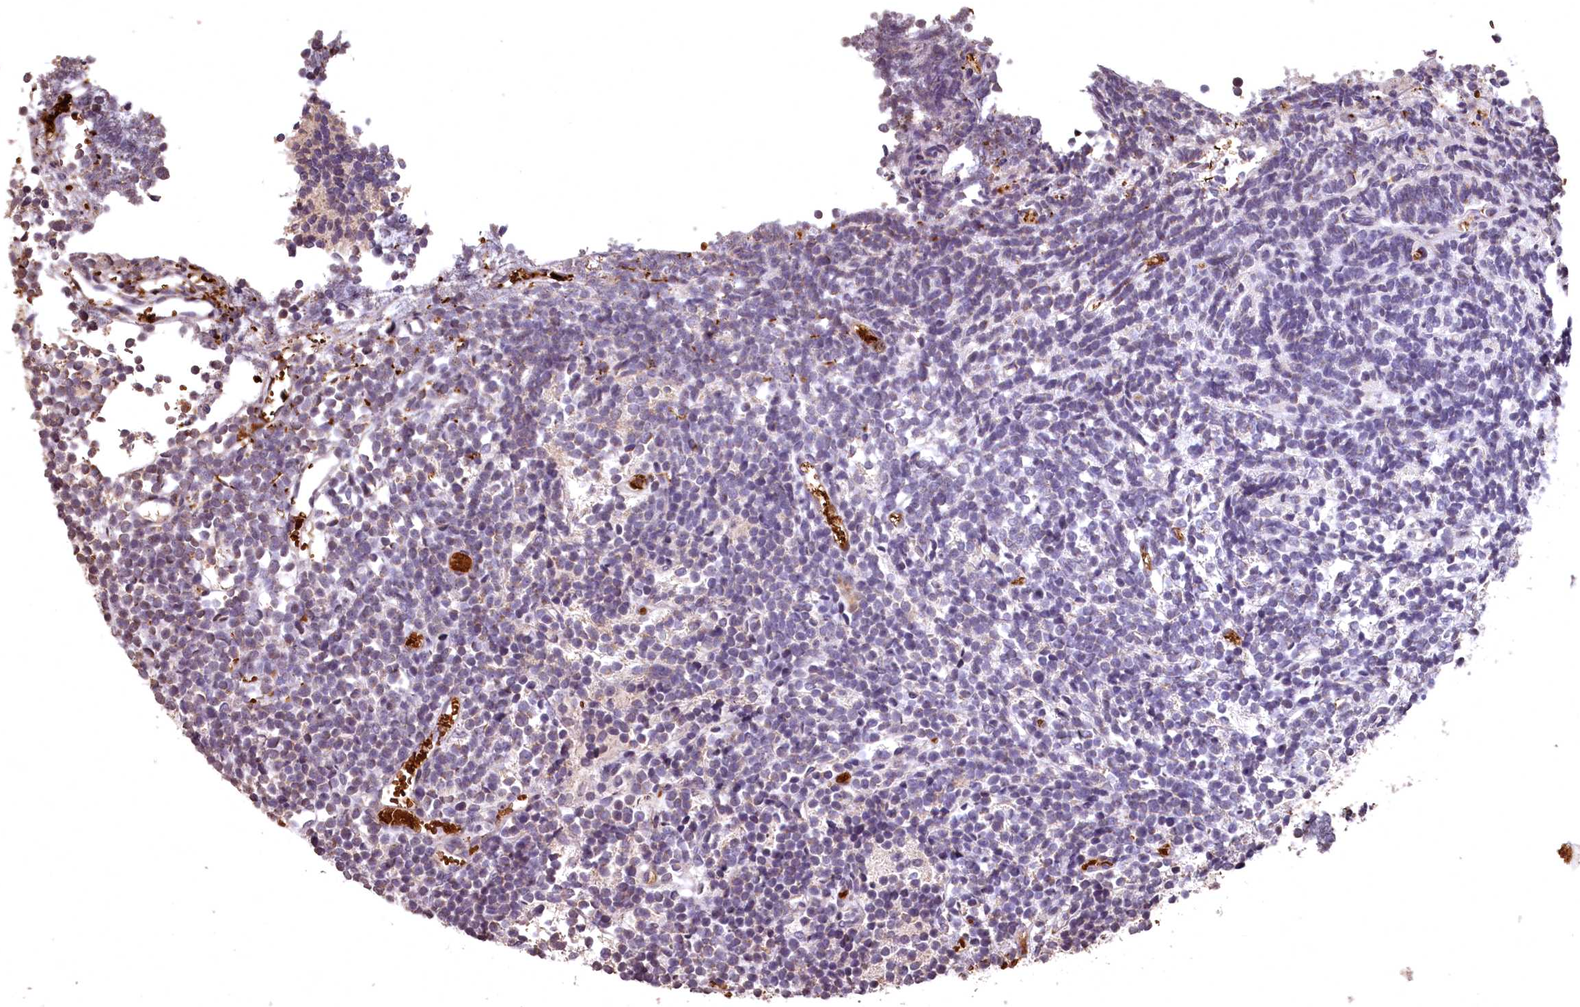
{"staining": {"intensity": "negative", "quantity": "none", "location": "none"}, "tissue": "glioma", "cell_type": "Tumor cells", "image_type": "cancer", "snomed": [{"axis": "morphology", "description": "Glioma, malignant, Low grade"}, {"axis": "topography", "description": "Brain"}], "caption": "The micrograph shows no significant staining in tumor cells of glioma.", "gene": "SPTA1", "patient": {"sex": "female", "age": 1}}